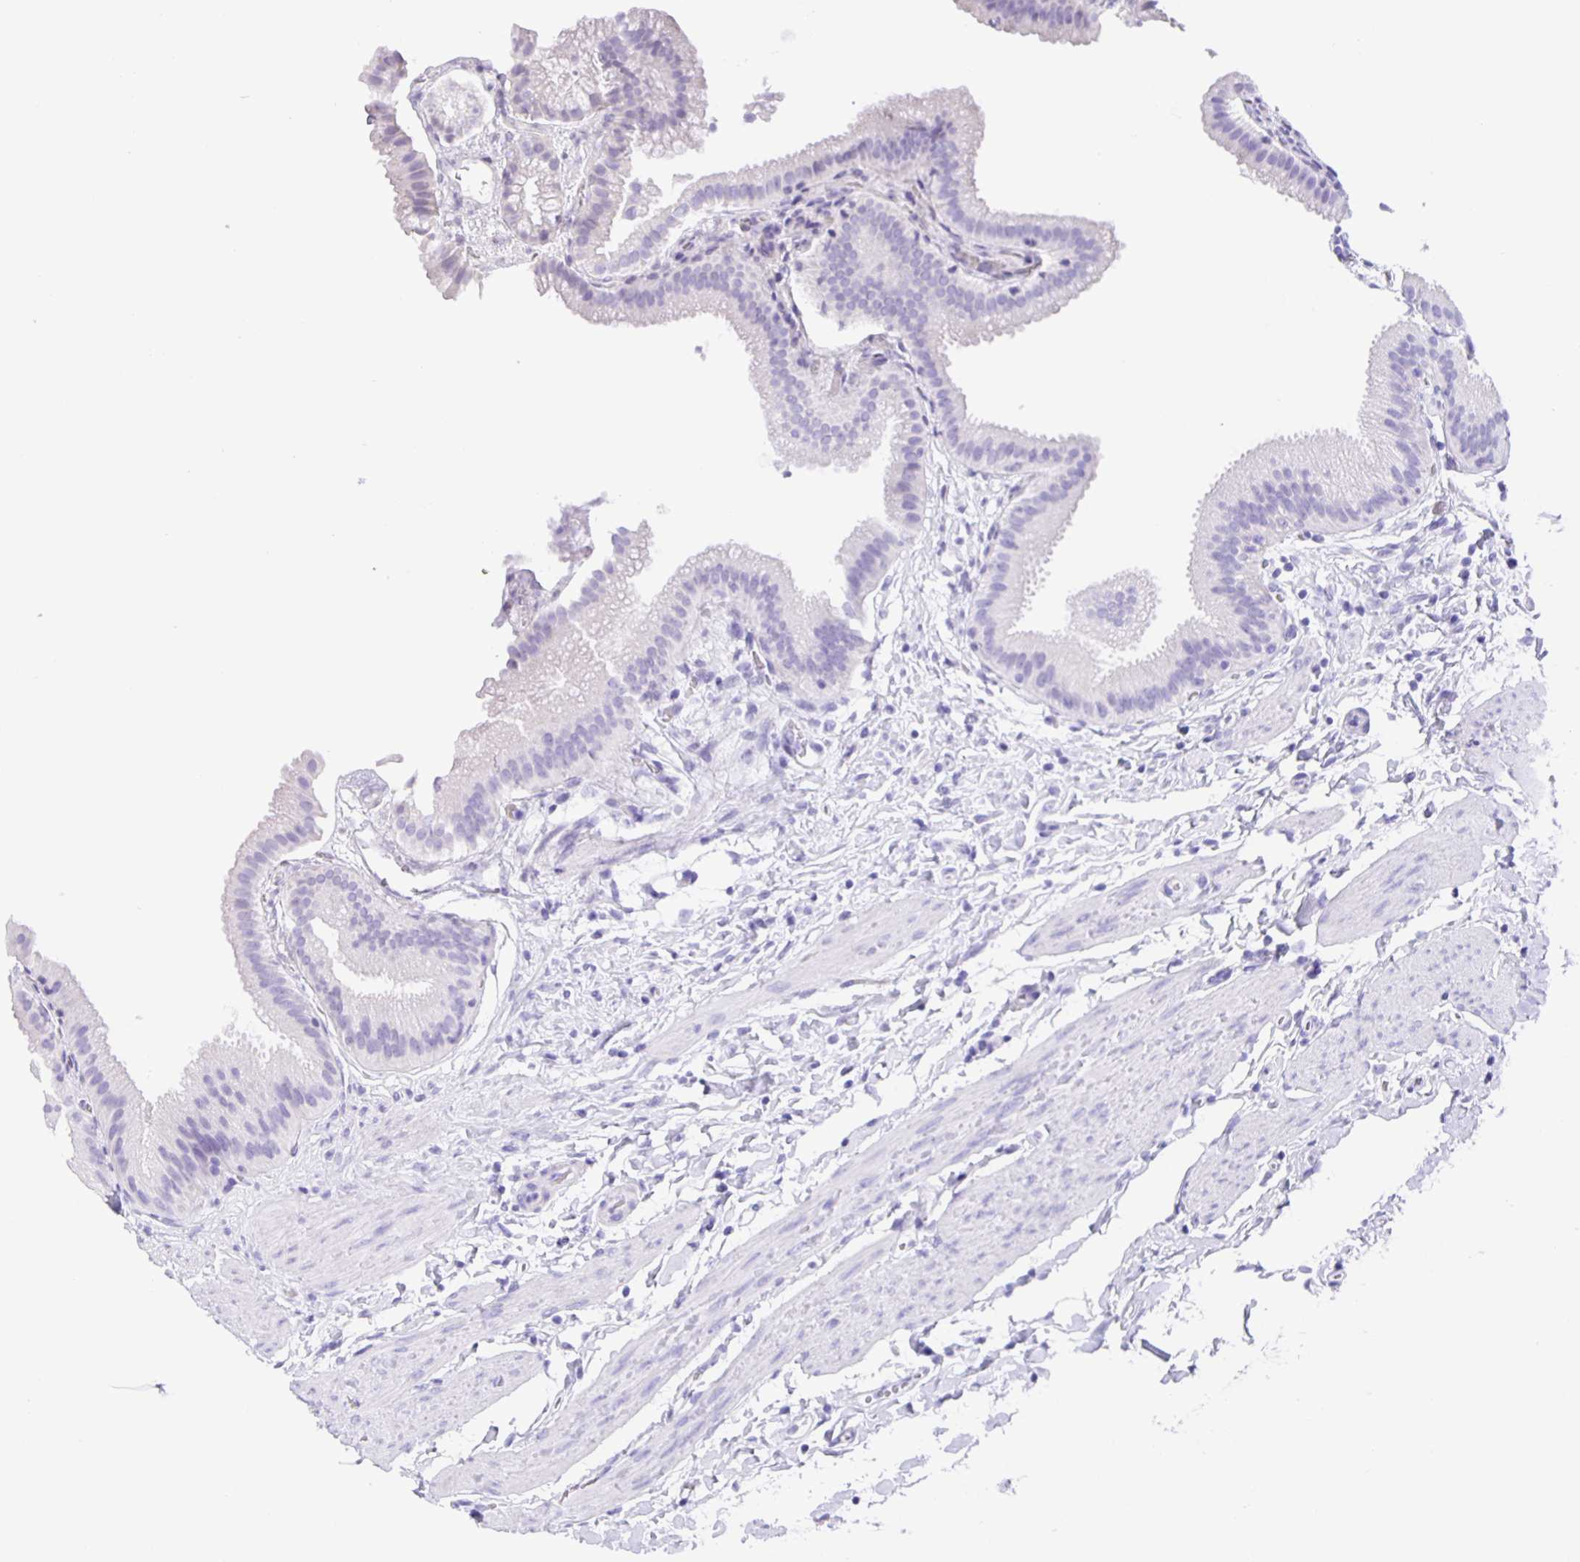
{"staining": {"intensity": "negative", "quantity": "none", "location": "none"}, "tissue": "gallbladder", "cell_type": "Glandular cells", "image_type": "normal", "snomed": [{"axis": "morphology", "description": "Normal tissue, NOS"}, {"axis": "topography", "description": "Gallbladder"}], "caption": "Glandular cells are negative for protein expression in normal human gallbladder. The staining was performed using DAB to visualize the protein expression in brown, while the nuclei were stained in blue with hematoxylin (Magnification: 20x).", "gene": "GUCA2A", "patient": {"sex": "female", "age": 63}}